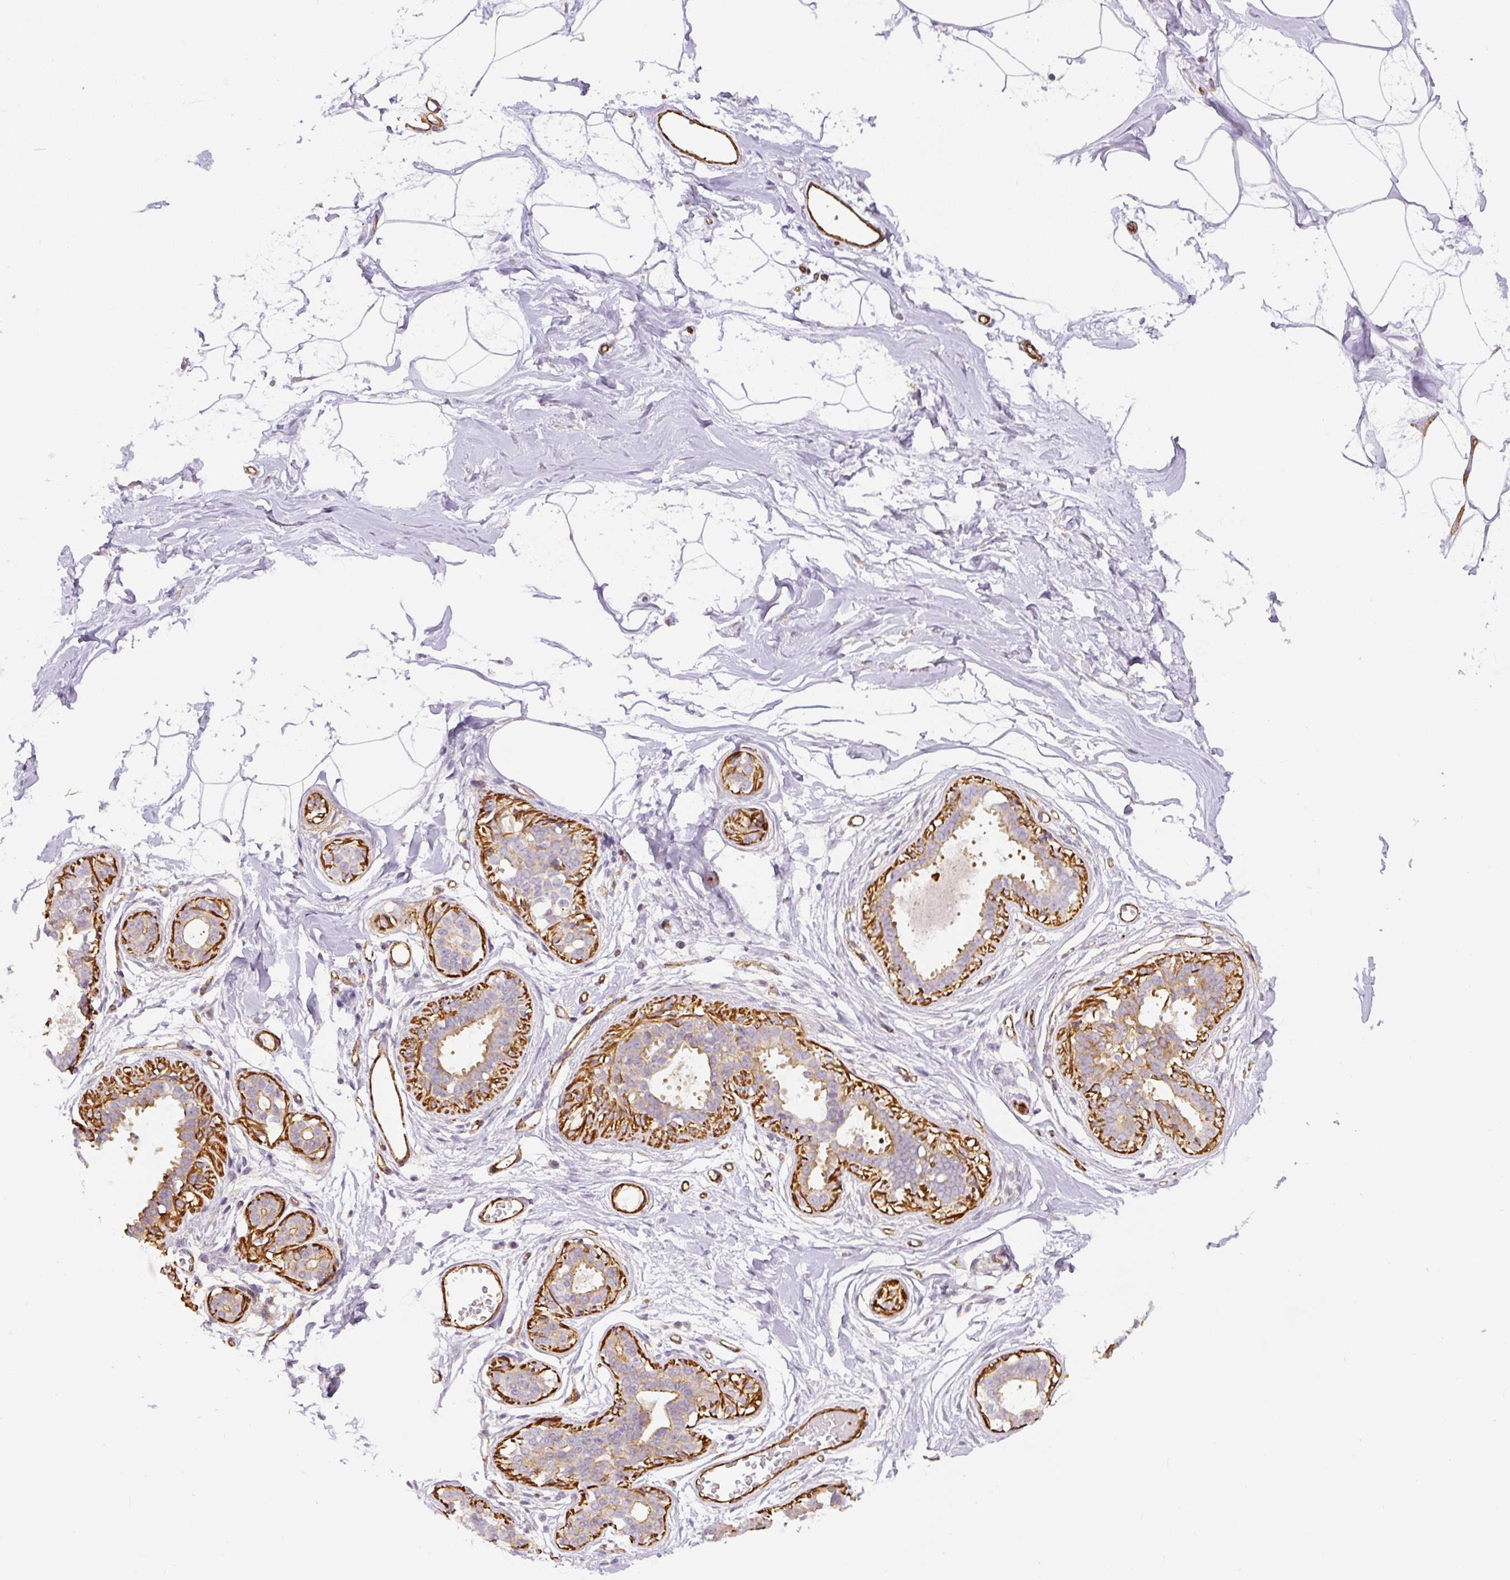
{"staining": {"intensity": "negative", "quantity": "none", "location": "none"}, "tissue": "breast", "cell_type": "Adipocytes", "image_type": "normal", "snomed": [{"axis": "morphology", "description": "Normal tissue, NOS"}, {"axis": "topography", "description": "Breast"}], "caption": "The image displays no significant staining in adipocytes of breast. Nuclei are stained in blue.", "gene": "MYL12A", "patient": {"sex": "female", "age": 45}}